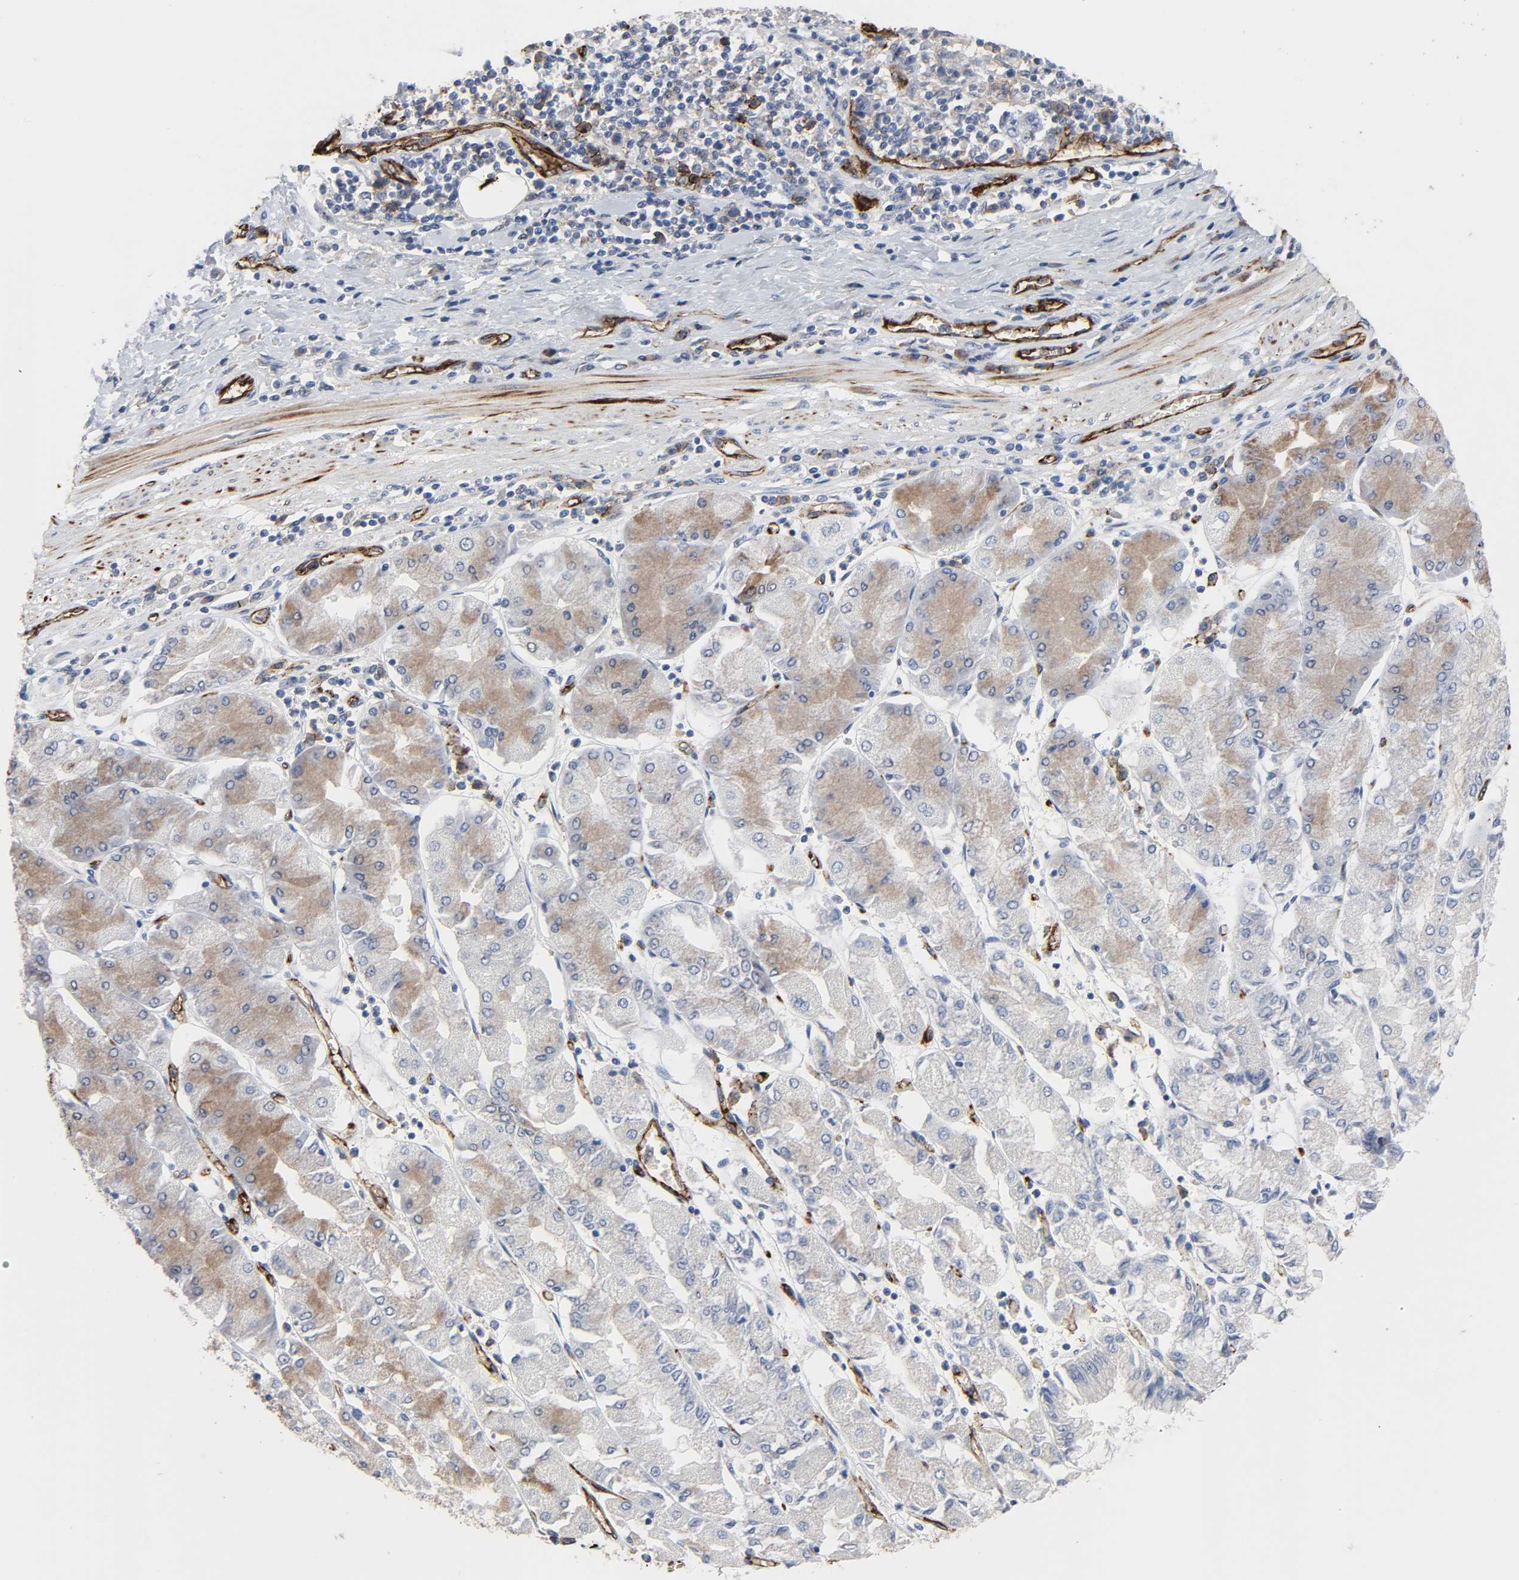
{"staining": {"intensity": "moderate", "quantity": "25%-75%", "location": "cytoplasmic/membranous"}, "tissue": "stomach cancer", "cell_type": "Tumor cells", "image_type": "cancer", "snomed": [{"axis": "morphology", "description": "Normal tissue, NOS"}, {"axis": "morphology", "description": "Adenocarcinoma, NOS"}, {"axis": "topography", "description": "Stomach, upper"}, {"axis": "topography", "description": "Stomach"}], "caption": "This histopathology image displays immunohistochemistry (IHC) staining of stomach cancer, with medium moderate cytoplasmic/membranous positivity in about 25%-75% of tumor cells.", "gene": "PECAM1", "patient": {"sex": "male", "age": 59}}